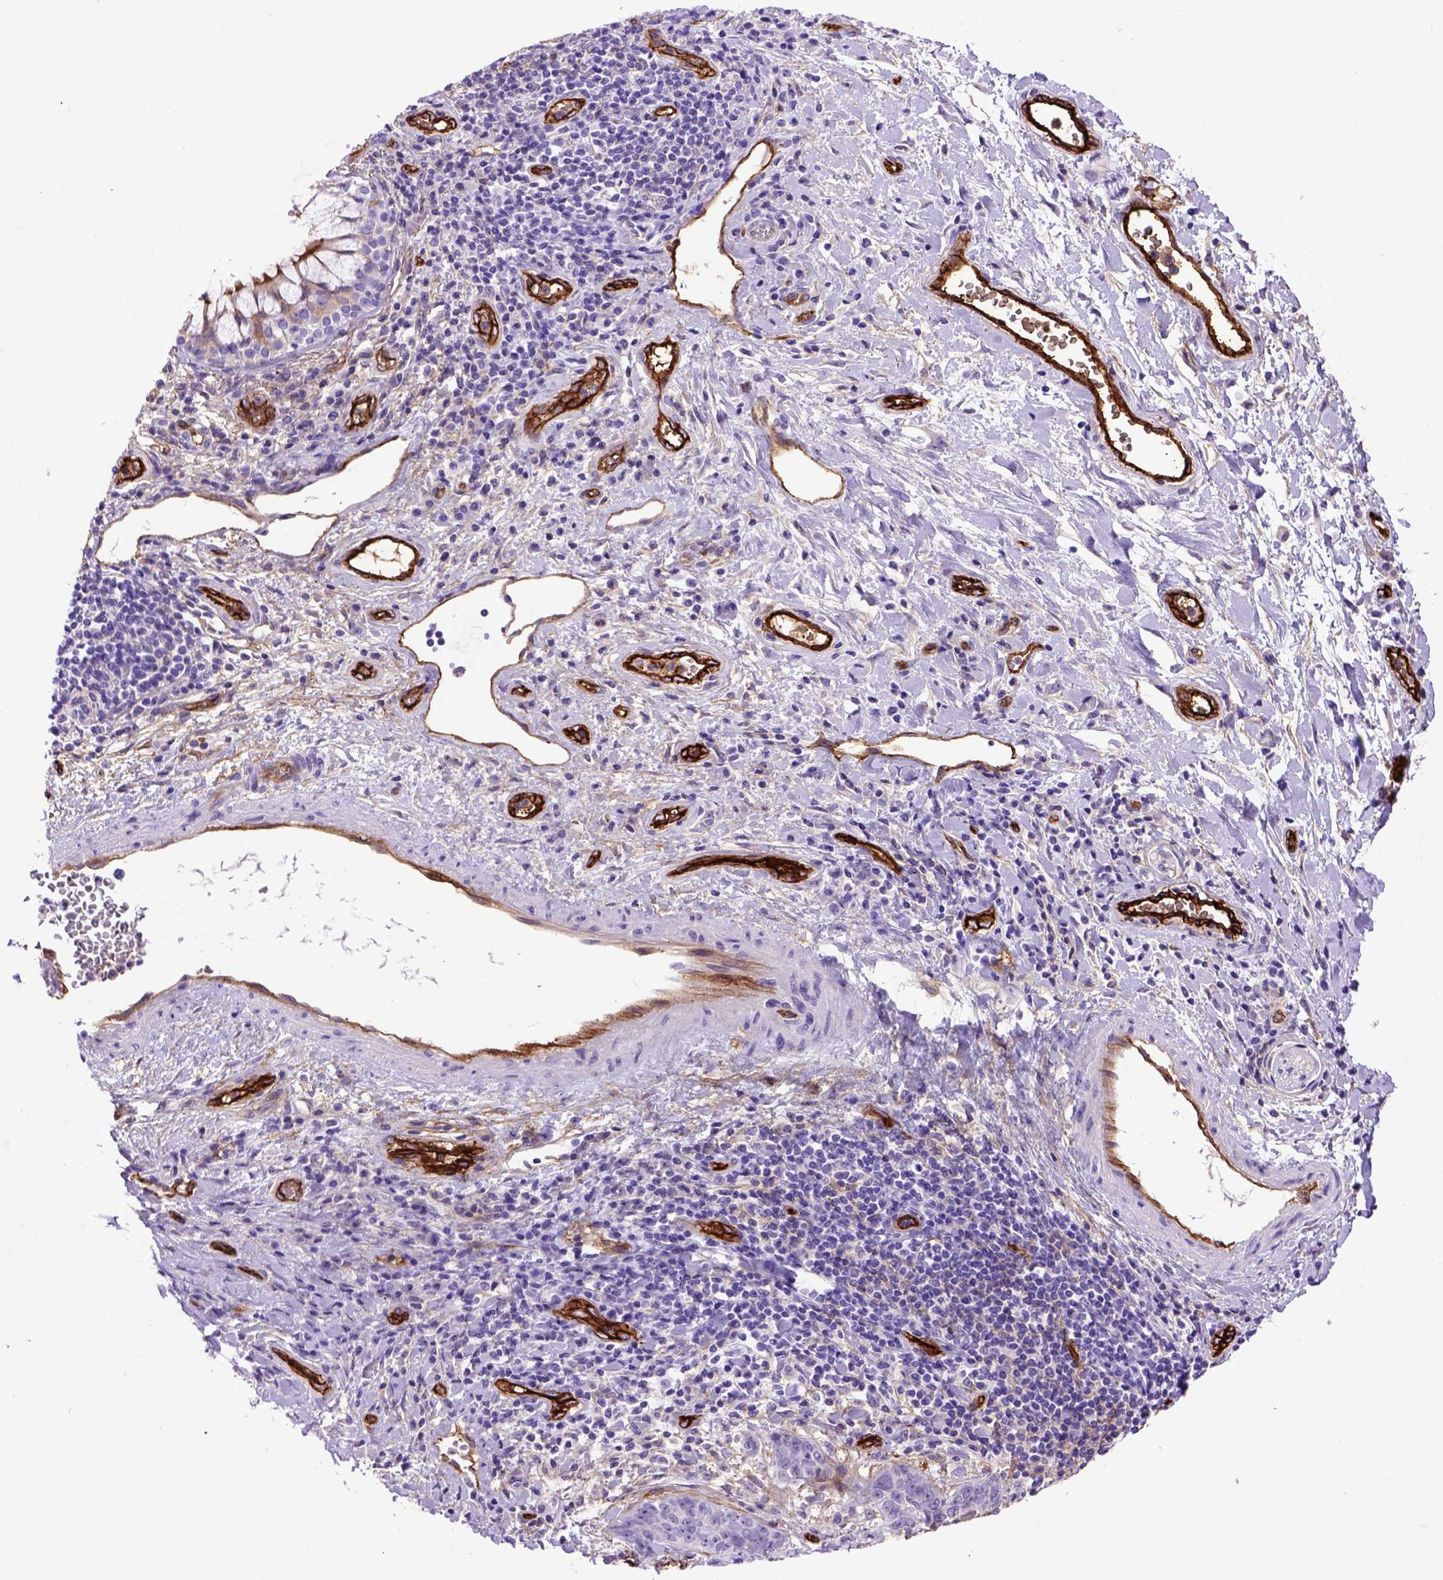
{"staining": {"intensity": "negative", "quantity": "none", "location": "none"}, "tissue": "lung cancer", "cell_type": "Tumor cells", "image_type": "cancer", "snomed": [{"axis": "morphology", "description": "Normal tissue, NOS"}, {"axis": "morphology", "description": "Squamous cell carcinoma, NOS"}, {"axis": "topography", "description": "Bronchus"}, {"axis": "topography", "description": "Lung"}], "caption": "This is a micrograph of immunohistochemistry (IHC) staining of squamous cell carcinoma (lung), which shows no expression in tumor cells.", "gene": "ENG", "patient": {"sex": "male", "age": 64}}